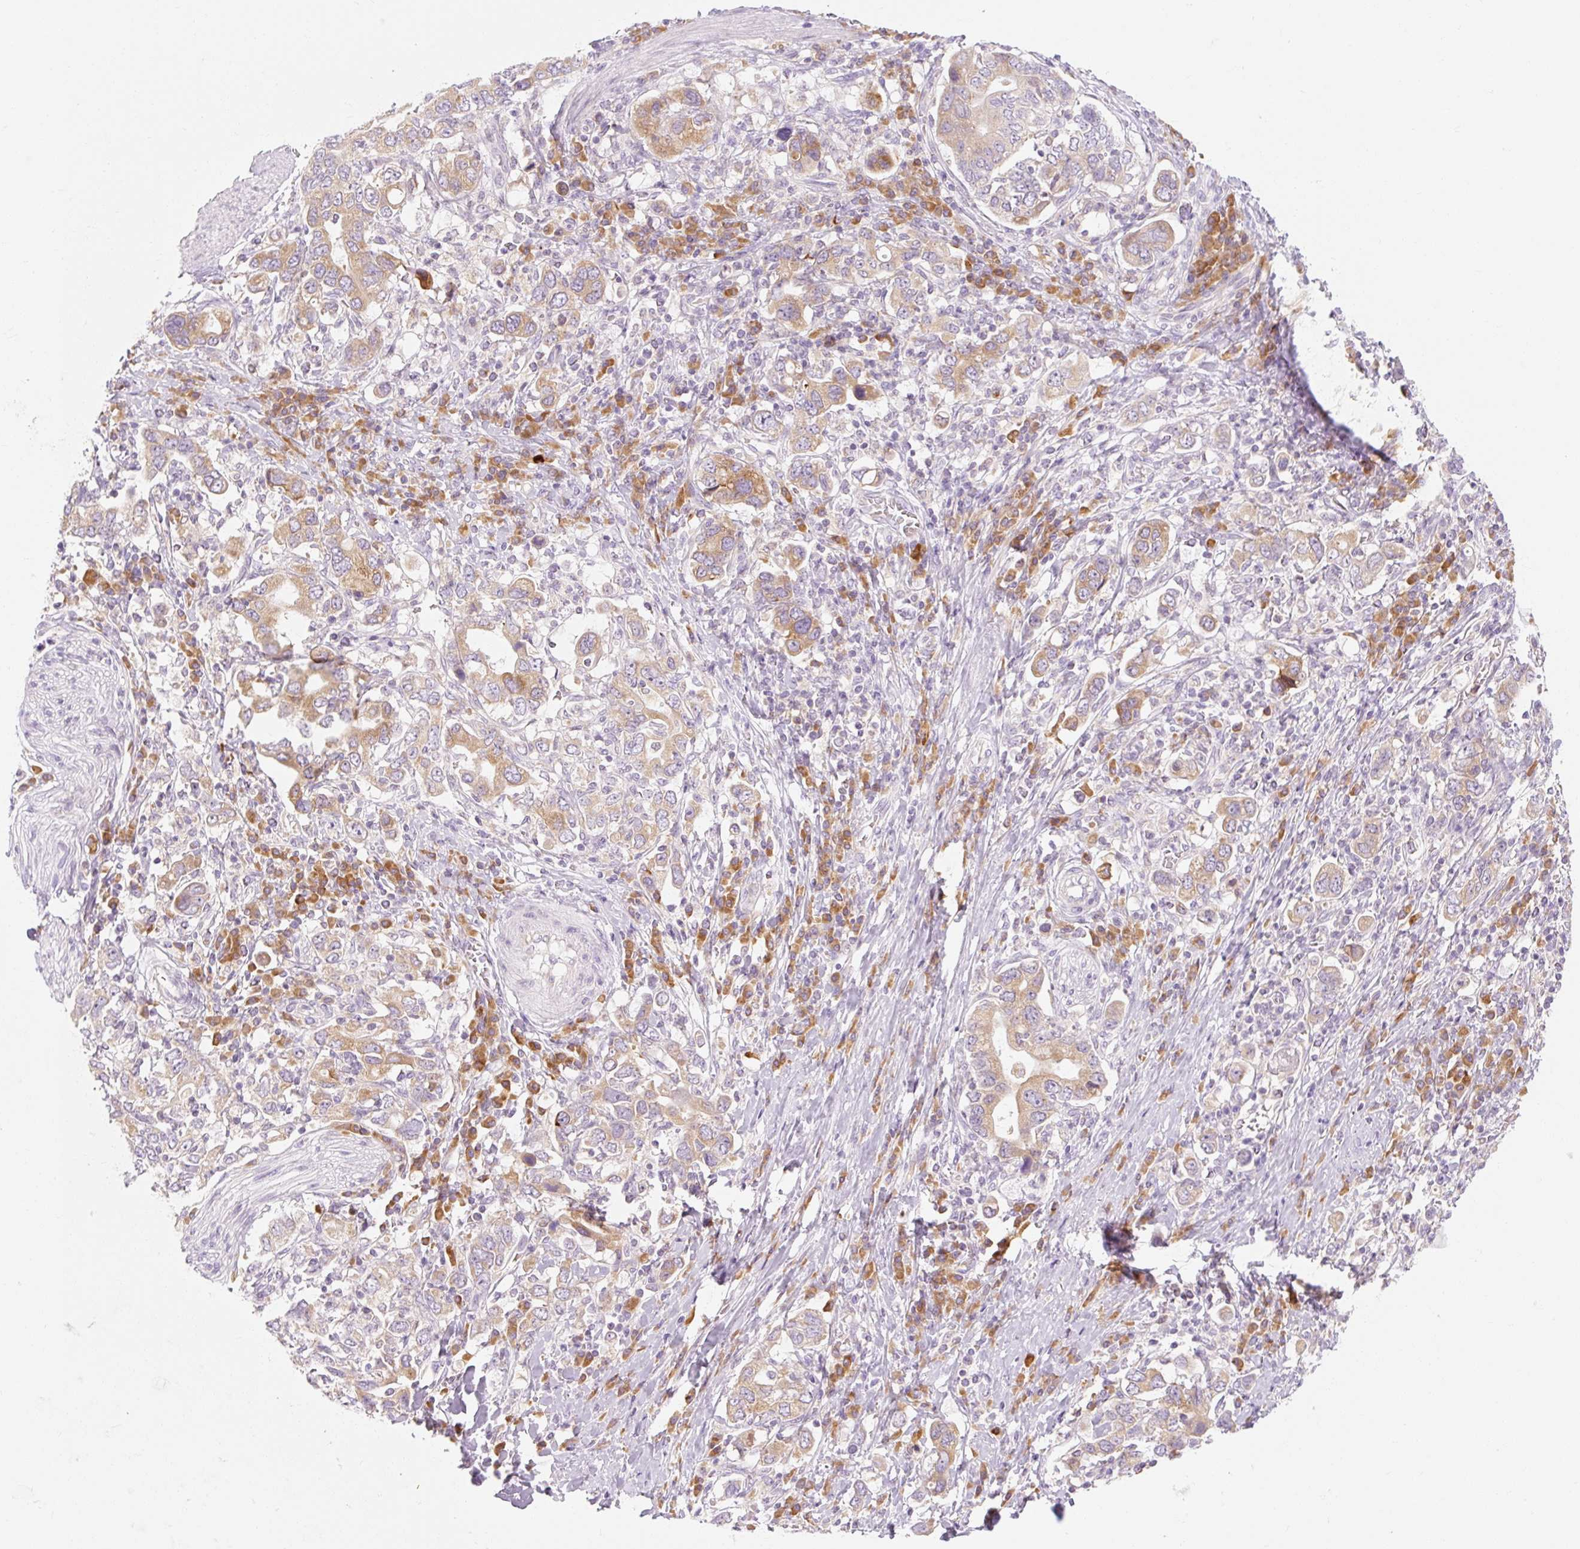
{"staining": {"intensity": "moderate", "quantity": ">75%", "location": "cytoplasmic/membranous"}, "tissue": "stomach cancer", "cell_type": "Tumor cells", "image_type": "cancer", "snomed": [{"axis": "morphology", "description": "Adenocarcinoma, NOS"}, {"axis": "topography", "description": "Stomach, upper"}, {"axis": "topography", "description": "Stomach"}], "caption": "A medium amount of moderate cytoplasmic/membranous positivity is appreciated in about >75% of tumor cells in stomach cancer (adenocarcinoma) tissue.", "gene": "MYO1D", "patient": {"sex": "male", "age": 62}}